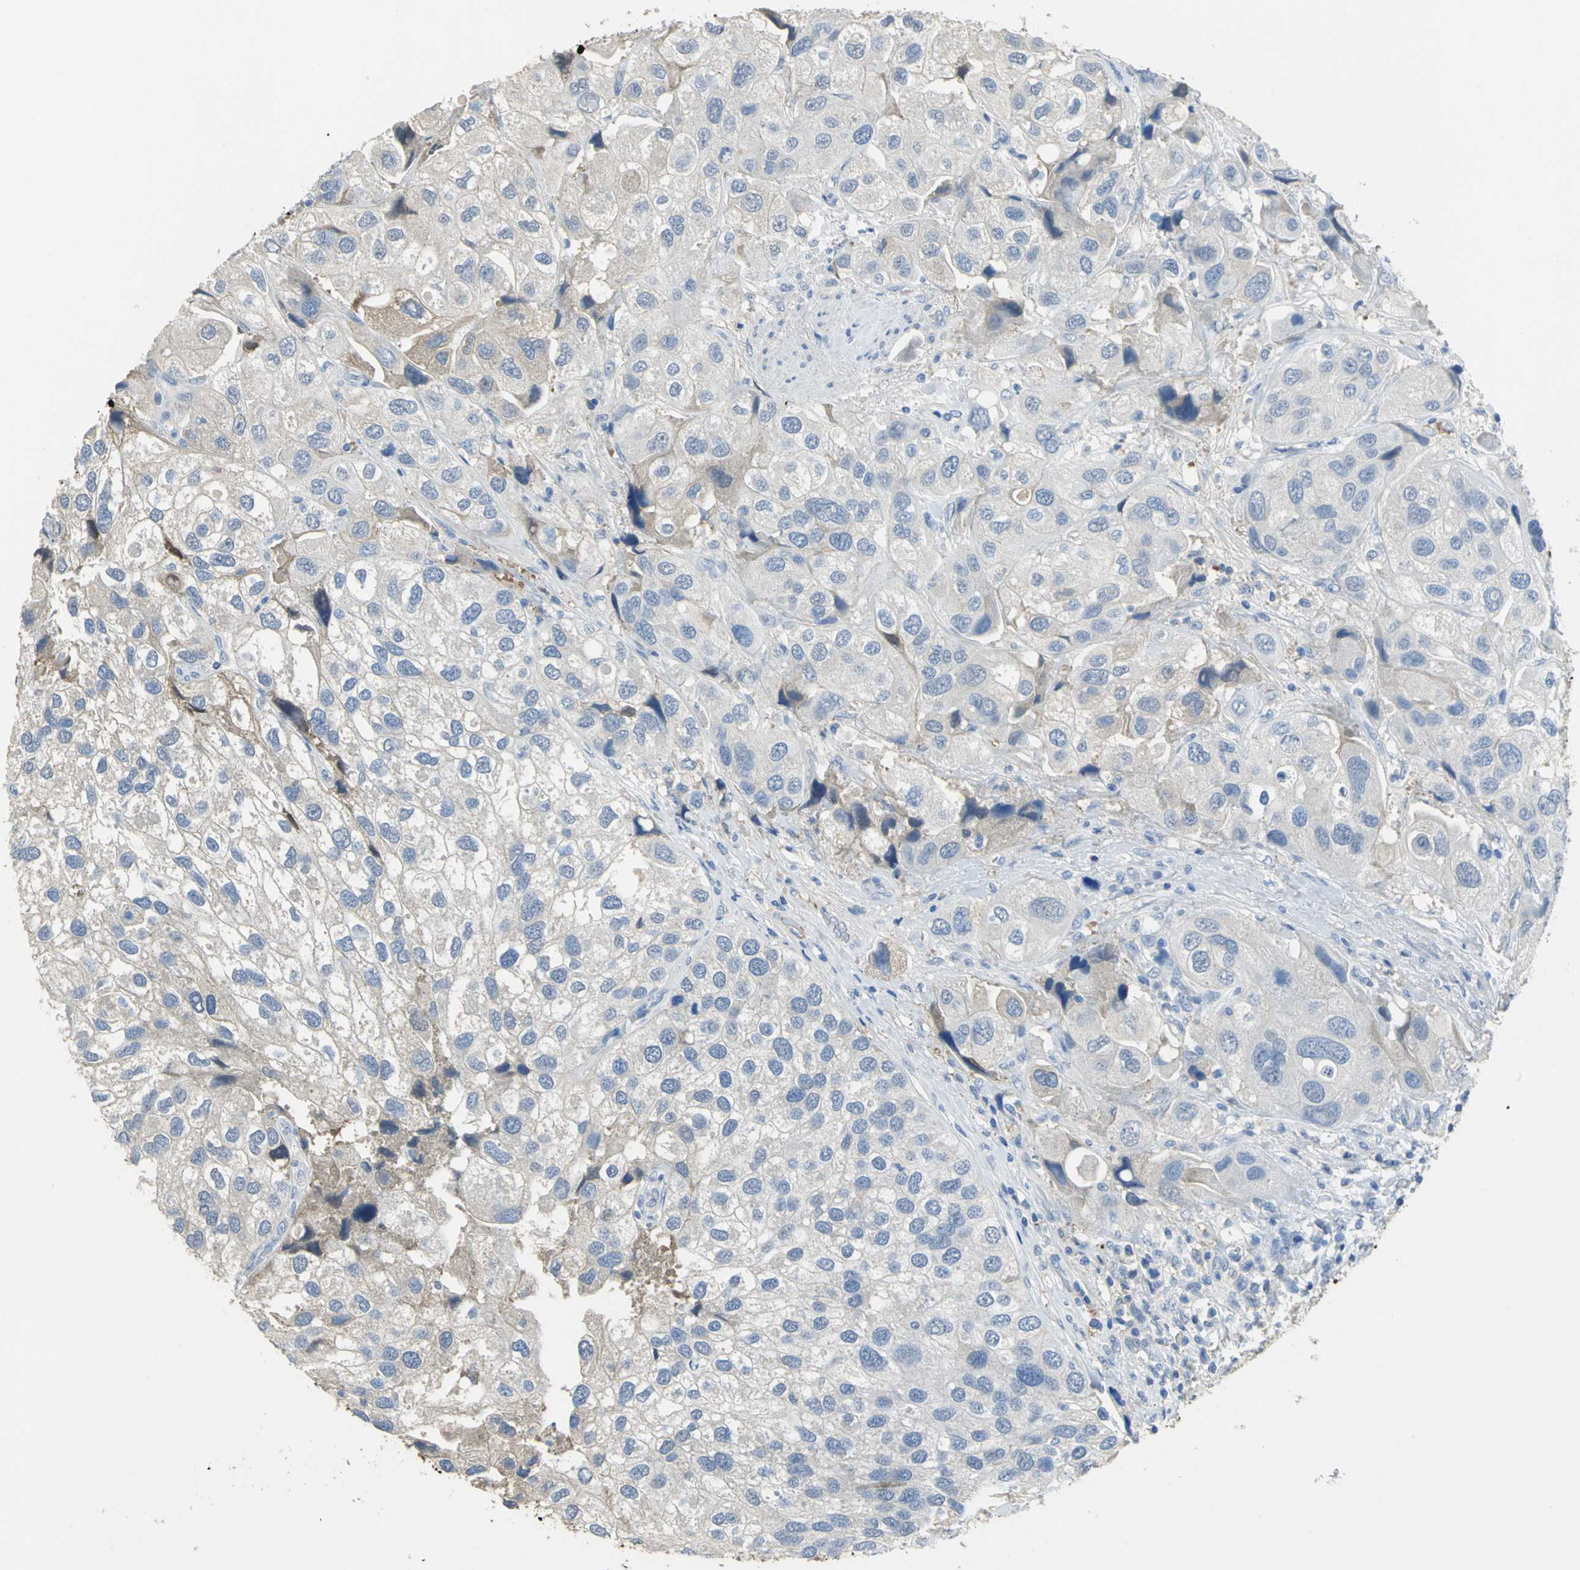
{"staining": {"intensity": "moderate", "quantity": "<25%", "location": "cytoplasmic/membranous"}, "tissue": "urothelial cancer", "cell_type": "Tumor cells", "image_type": "cancer", "snomed": [{"axis": "morphology", "description": "Urothelial carcinoma, High grade"}, {"axis": "topography", "description": "Urinary bladder"}], "caption": "High-power microscopy captured an immunohistochemistry image of urothelial cancer, revealing moderate cytoplasmic/membranous expression in approximately <25% of tumor cells.", "gene": "GYG2", "patient": {"sex": "female", "age": 64}}